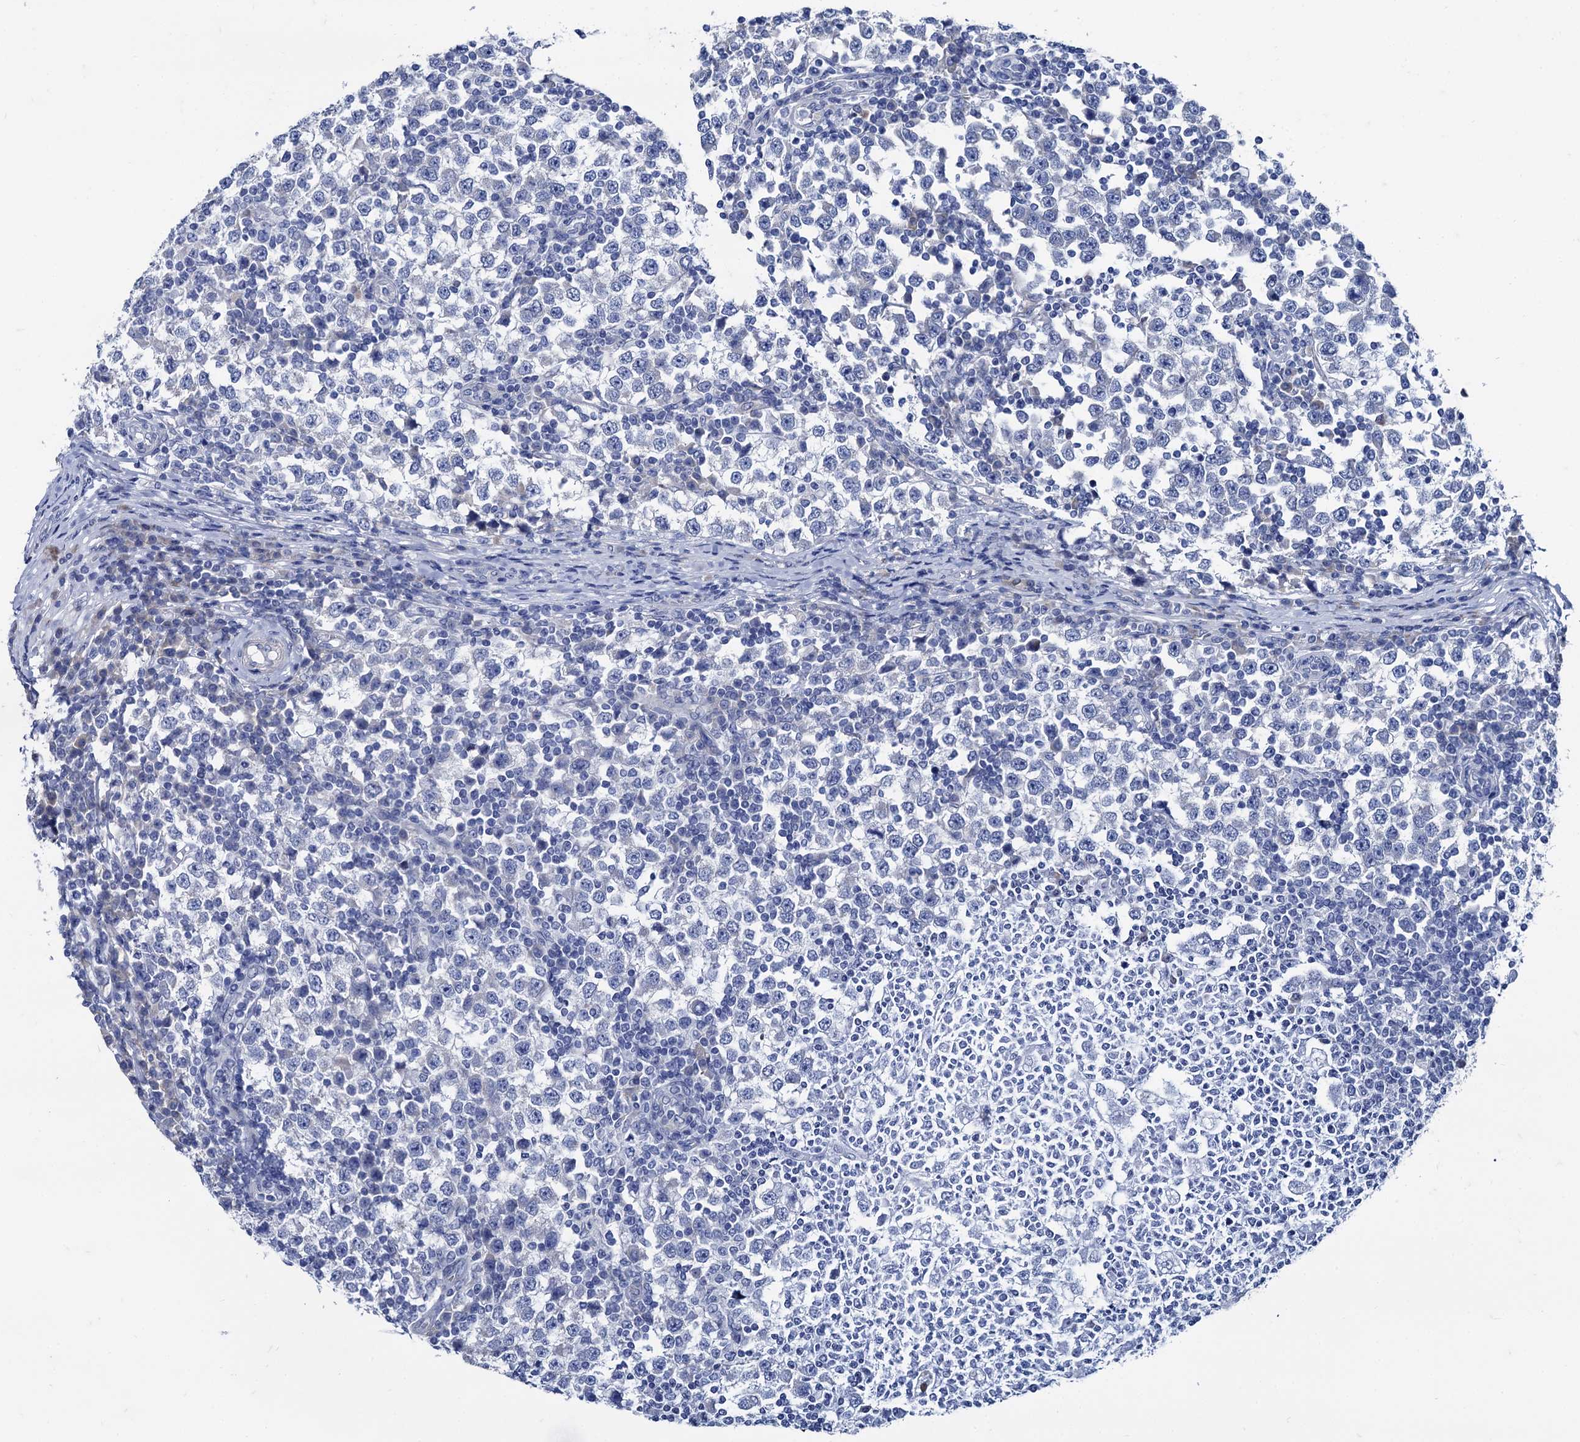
{"staining": {"intensity": "negative", "quantity": "none", "location": "none"}, "tissue": "testis cancer", "cell_type": "Tumor cells", "image_type": "cancer", "snomed": [{"axis": "morphology", "description": "Seminoma, NOS"}, {"axis": "topography", "description": "Testis"}], "caption": "This is a histopathology image of immunohistochemistry (IHC) staining of seminoma (testis), which shows no staining in tumor cells.", "gene": "FOXR2", "patient": {"sex": "male", "age": 65}}